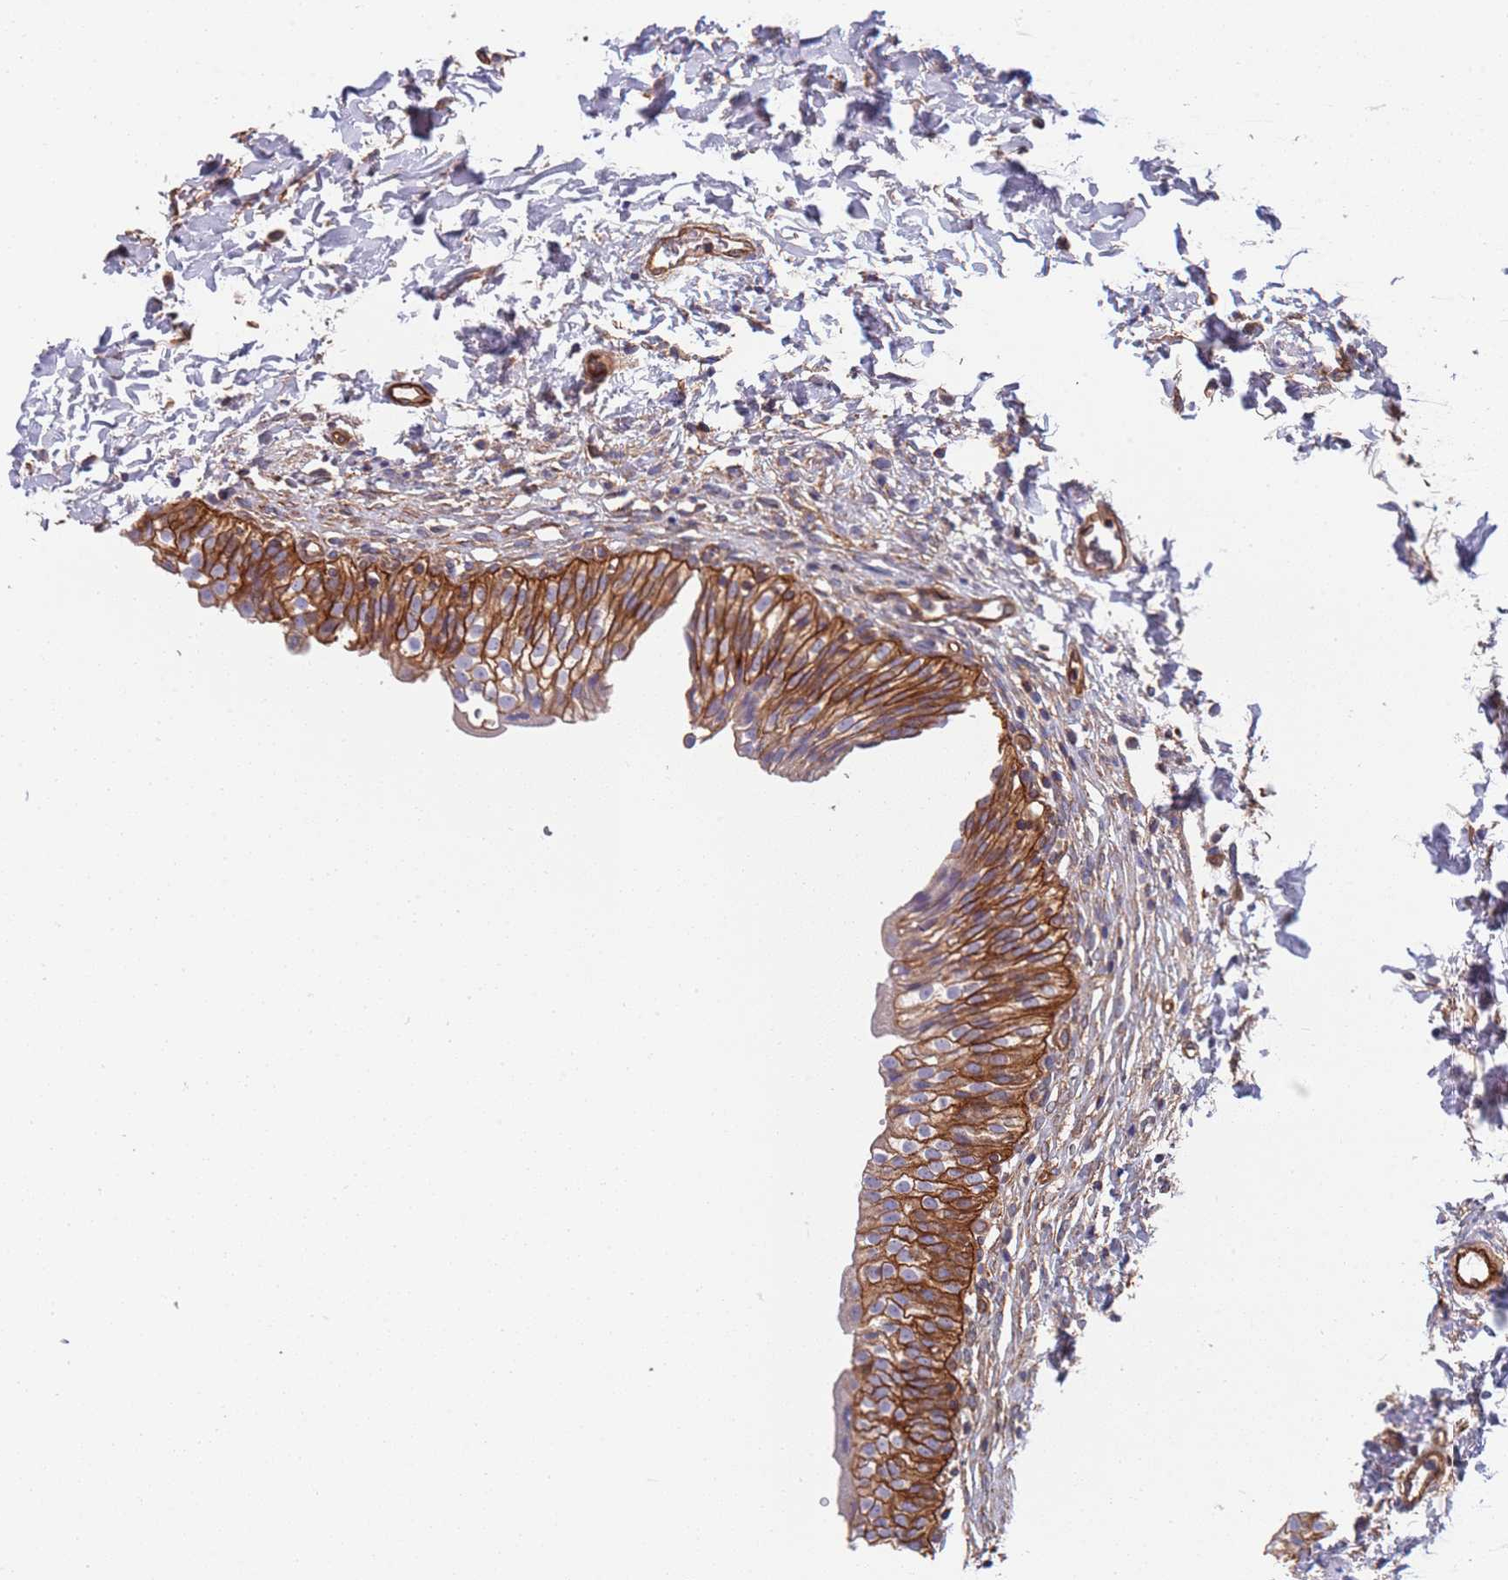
{"staining": {"intensity": "strong", "quantity": ">75%", "location": "cytoplasmic/membranous"}, "tissue": "urinary bladder", "cell_type": "Urothelial cells", "image_type": "normal", "snomed": [{"axis": "morphology", "description": "Normal tissue, NOS"}, {"axis": "topography", "description": "Urinary bladder"}], "caption": "An image of human urinary bladder stained for a protein reveals strong cytoplasmic/membranous brown staining in urothelial cells.", "gene": "JAKMIP2", "patient": {"sex": "male", "age": 55}}